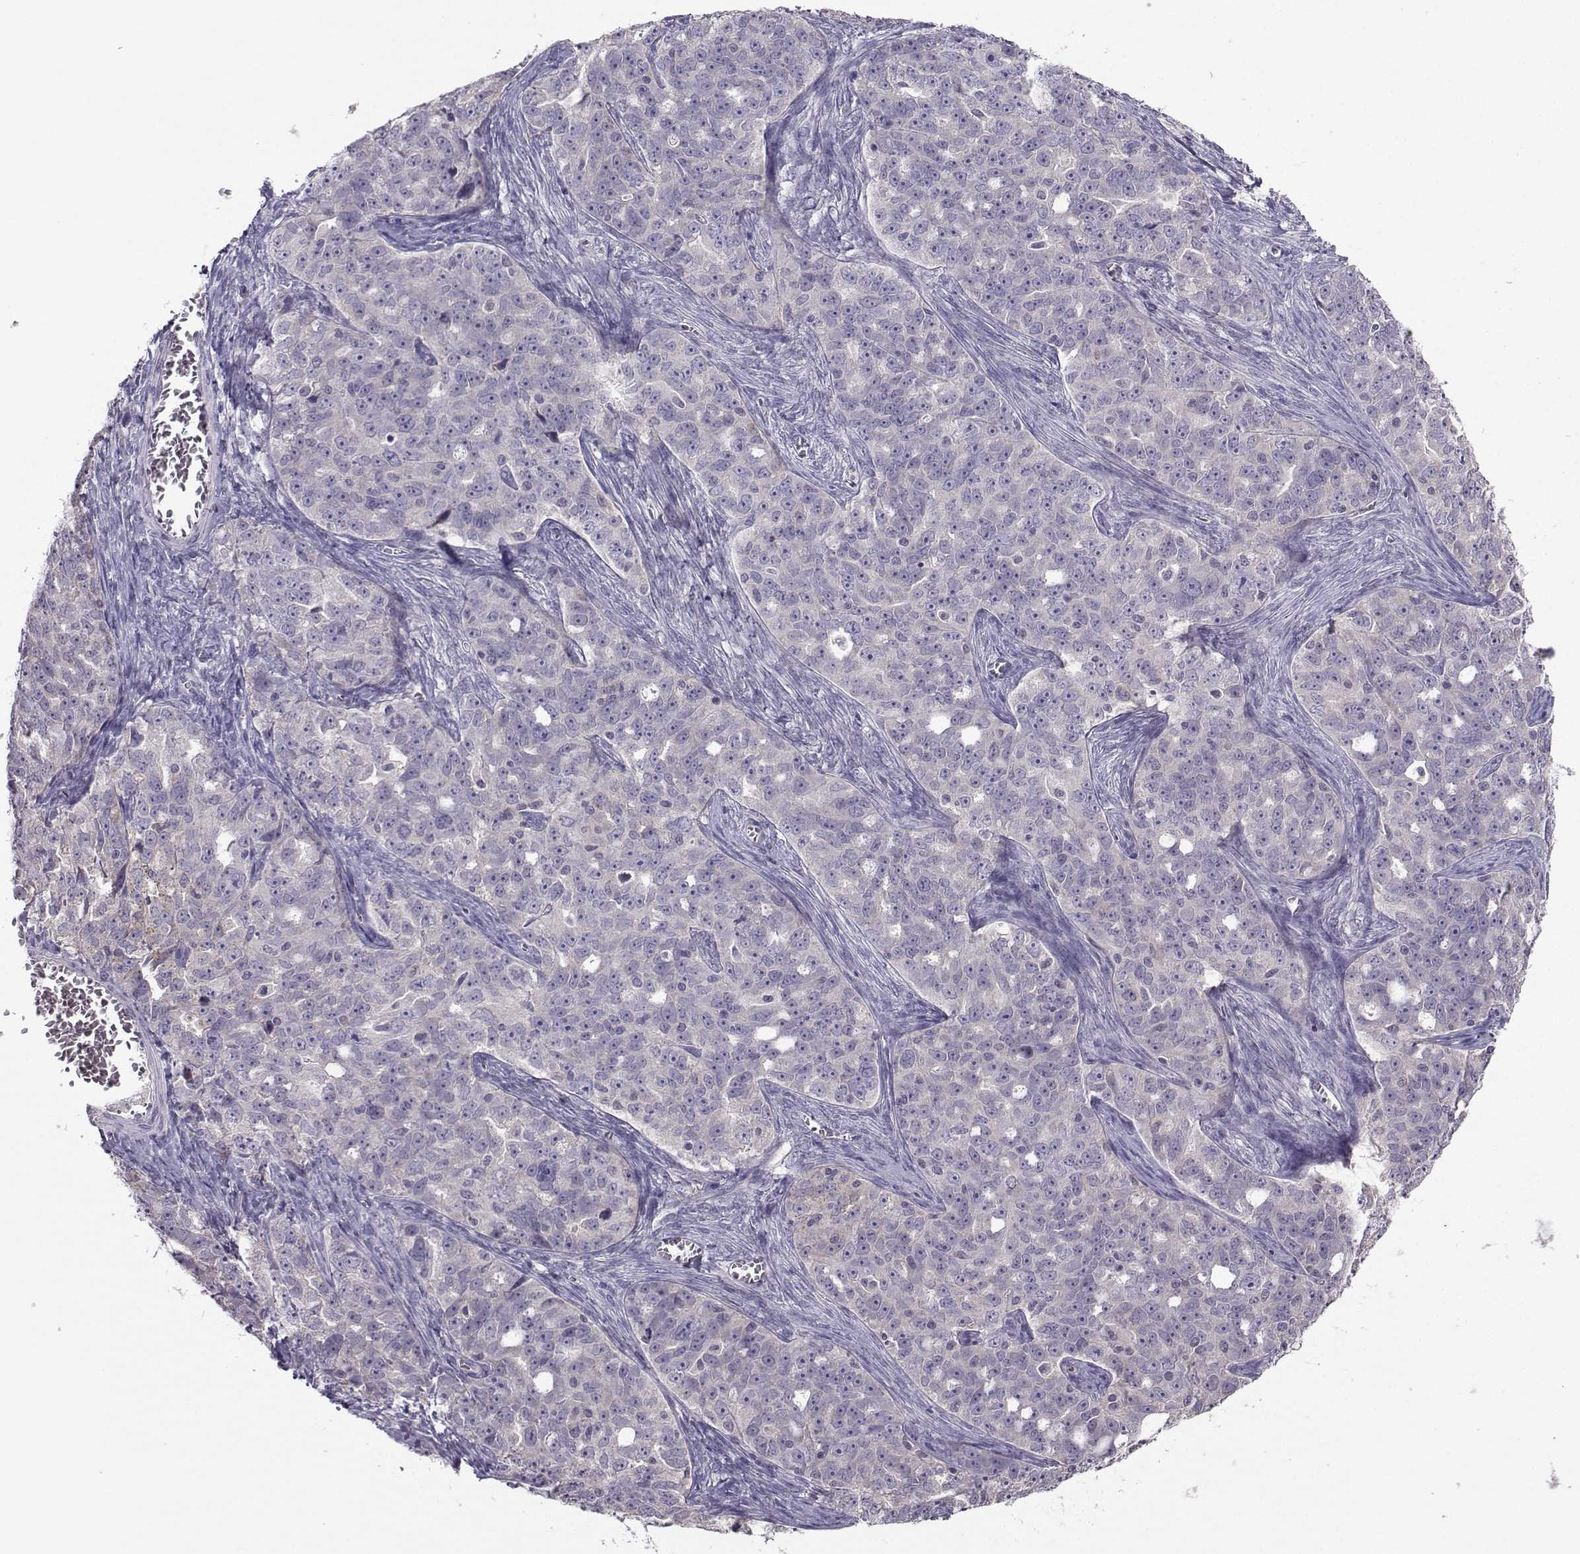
{"staining": {"intensity": "negative", "quantity": "none", "location": "none"}, "tissue": "ovarian cancer", "cell_type": "Tumor cells", "image_type": "cancer", "snomed": [{"axis": "morphology", "description": "Cystadenocarcinoma, serous, NOS"}, {"axis": "topography", "description": "Ovary"}], "caption": "Ovarian cancer (serous cystadenocarcinoma) was stained to show a protein in brown. There is no significant staining in tumor cells.", "gene": "FCAMR", "patient": {"sex": "female", "age": 51}}